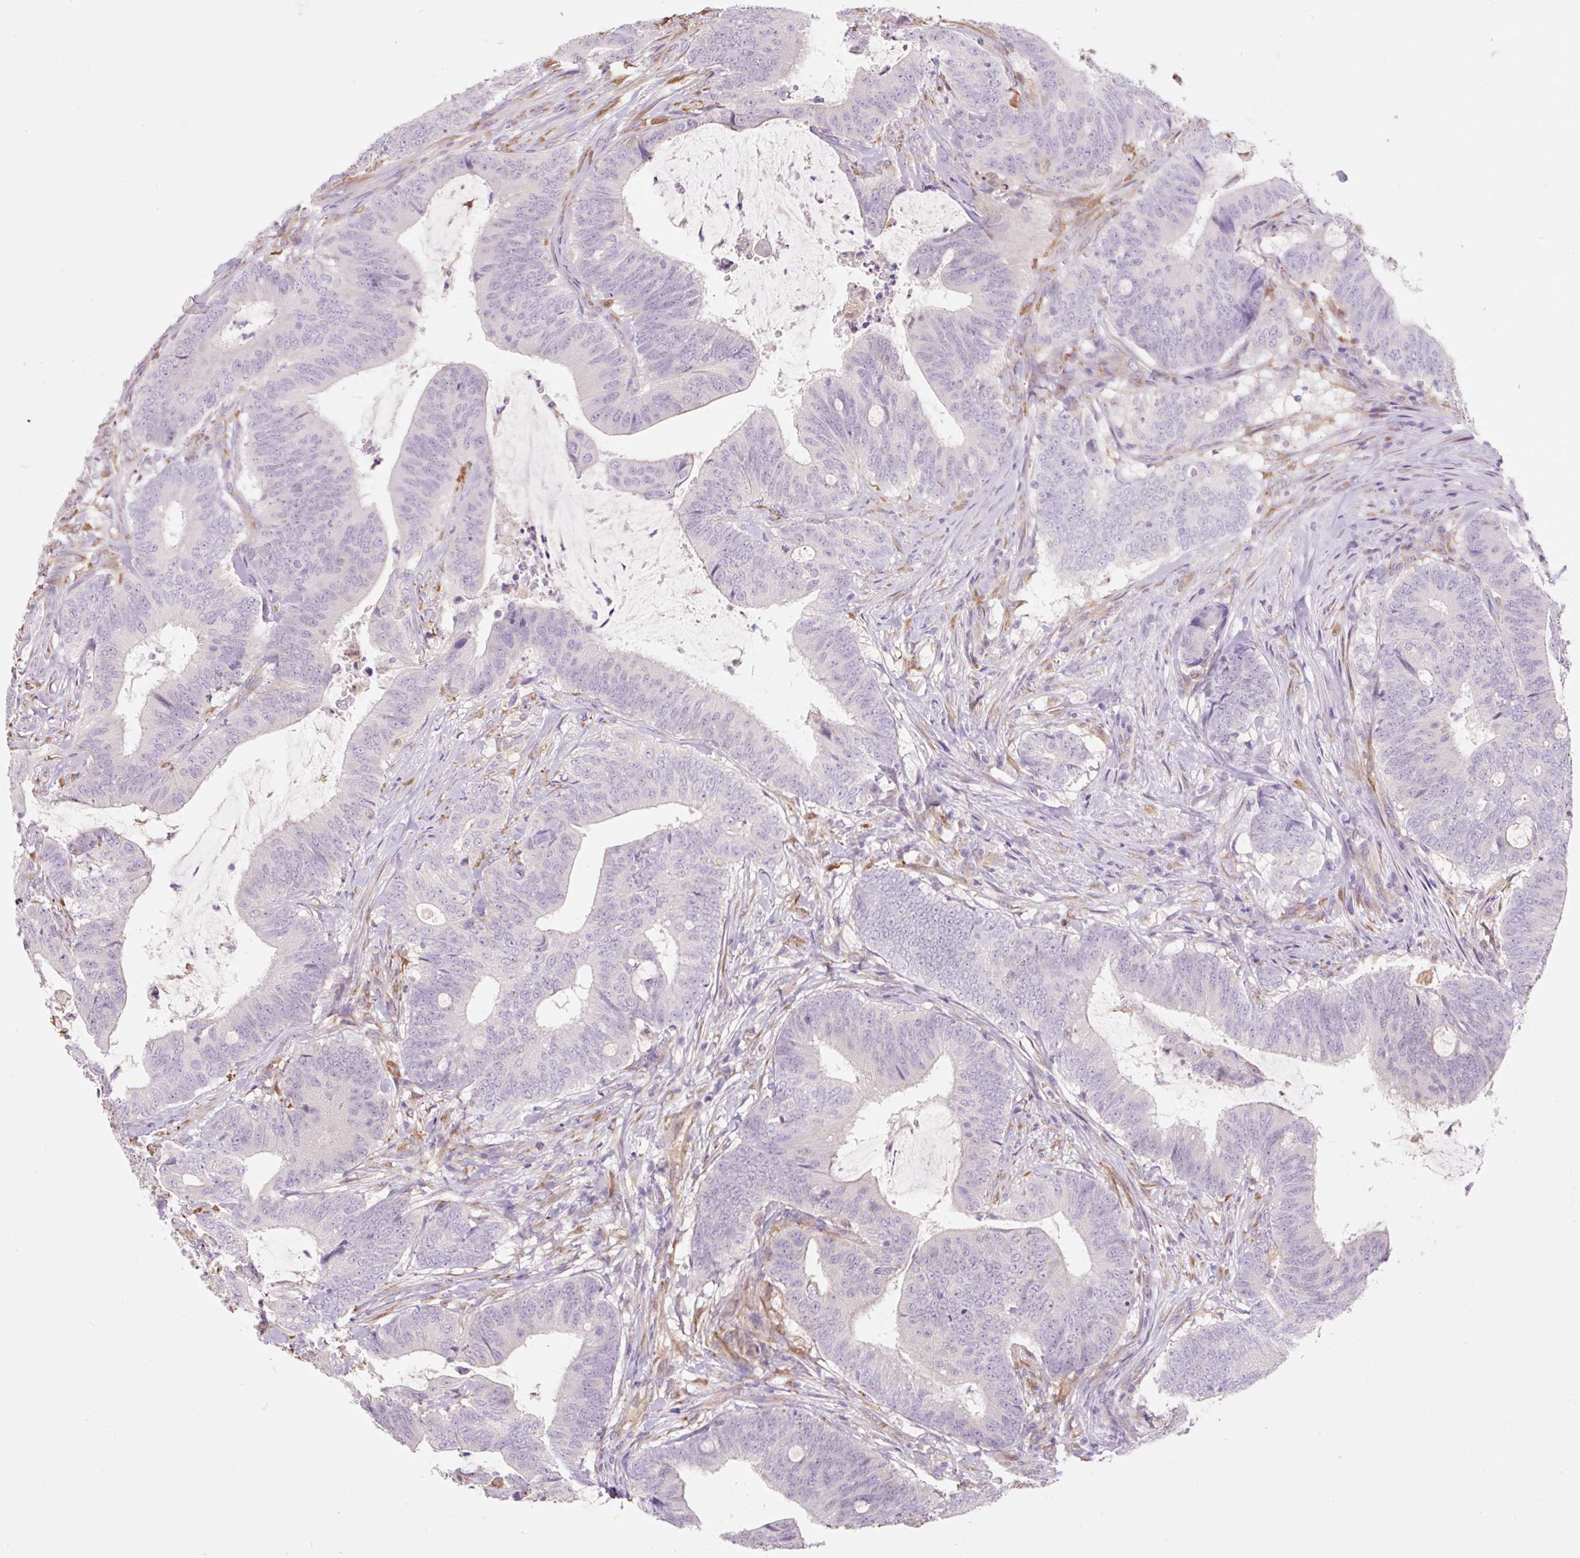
{"staining": {"intensity": "negative", "quantity": "none", "location": "none"}, "tissue": "colorectal cancer", "cell_type": "Tumor cells", "image_type": "cancer", "snomed": [{"axis": "morphology", "description": "Adenocarcinoma, NOS"}, {"axis": "topography", "description": "Colon"}], "caption": "The immunohistochemistry (IHC) image has no significant expression in tumor cells of adenocarcinoma (colorectal) tissue. Nuclei are stained in blue.", "gene": "FABP5", "patient": {"sex": "female", "age": 43}}